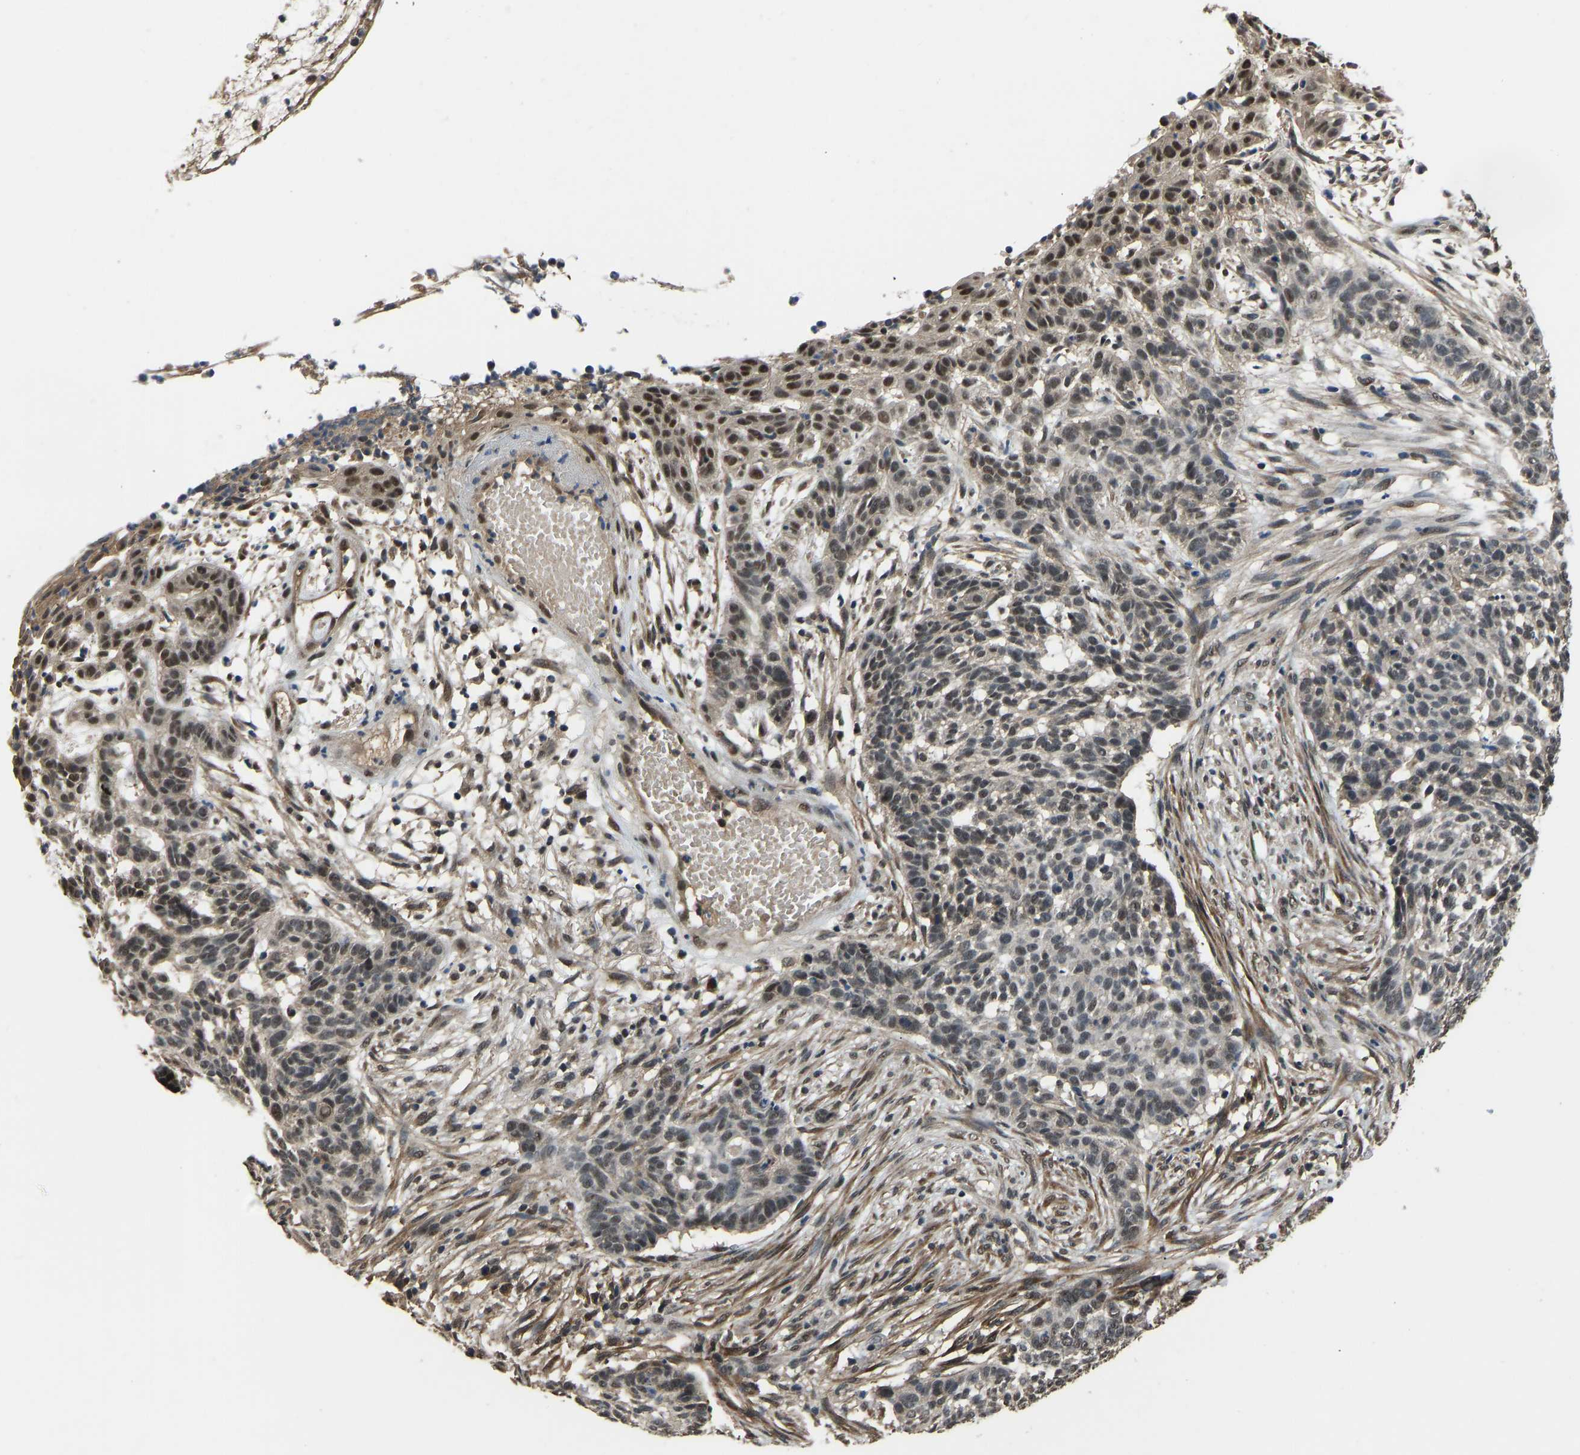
{"staining": {"intensity": "moderate", "quantity": "25%-75%", "location": "nuclear"}, "tissue": "skin cancer", "cell_type": "Tumor cells", "image_type": "cancer", "snomed": [{"axis": "morphology", "description": "Basal cell carcinoma"}, {"axis": "topography", "description": "Skin"}], "caption": "Skin basal cell carcinoma was stained to show a protein in brown. There is medium levels of moderate nuclear positivity in about 25%-75% of tumor cells.", "gene": "TOX4", "patient": {"sex": "male", "age": 85}}